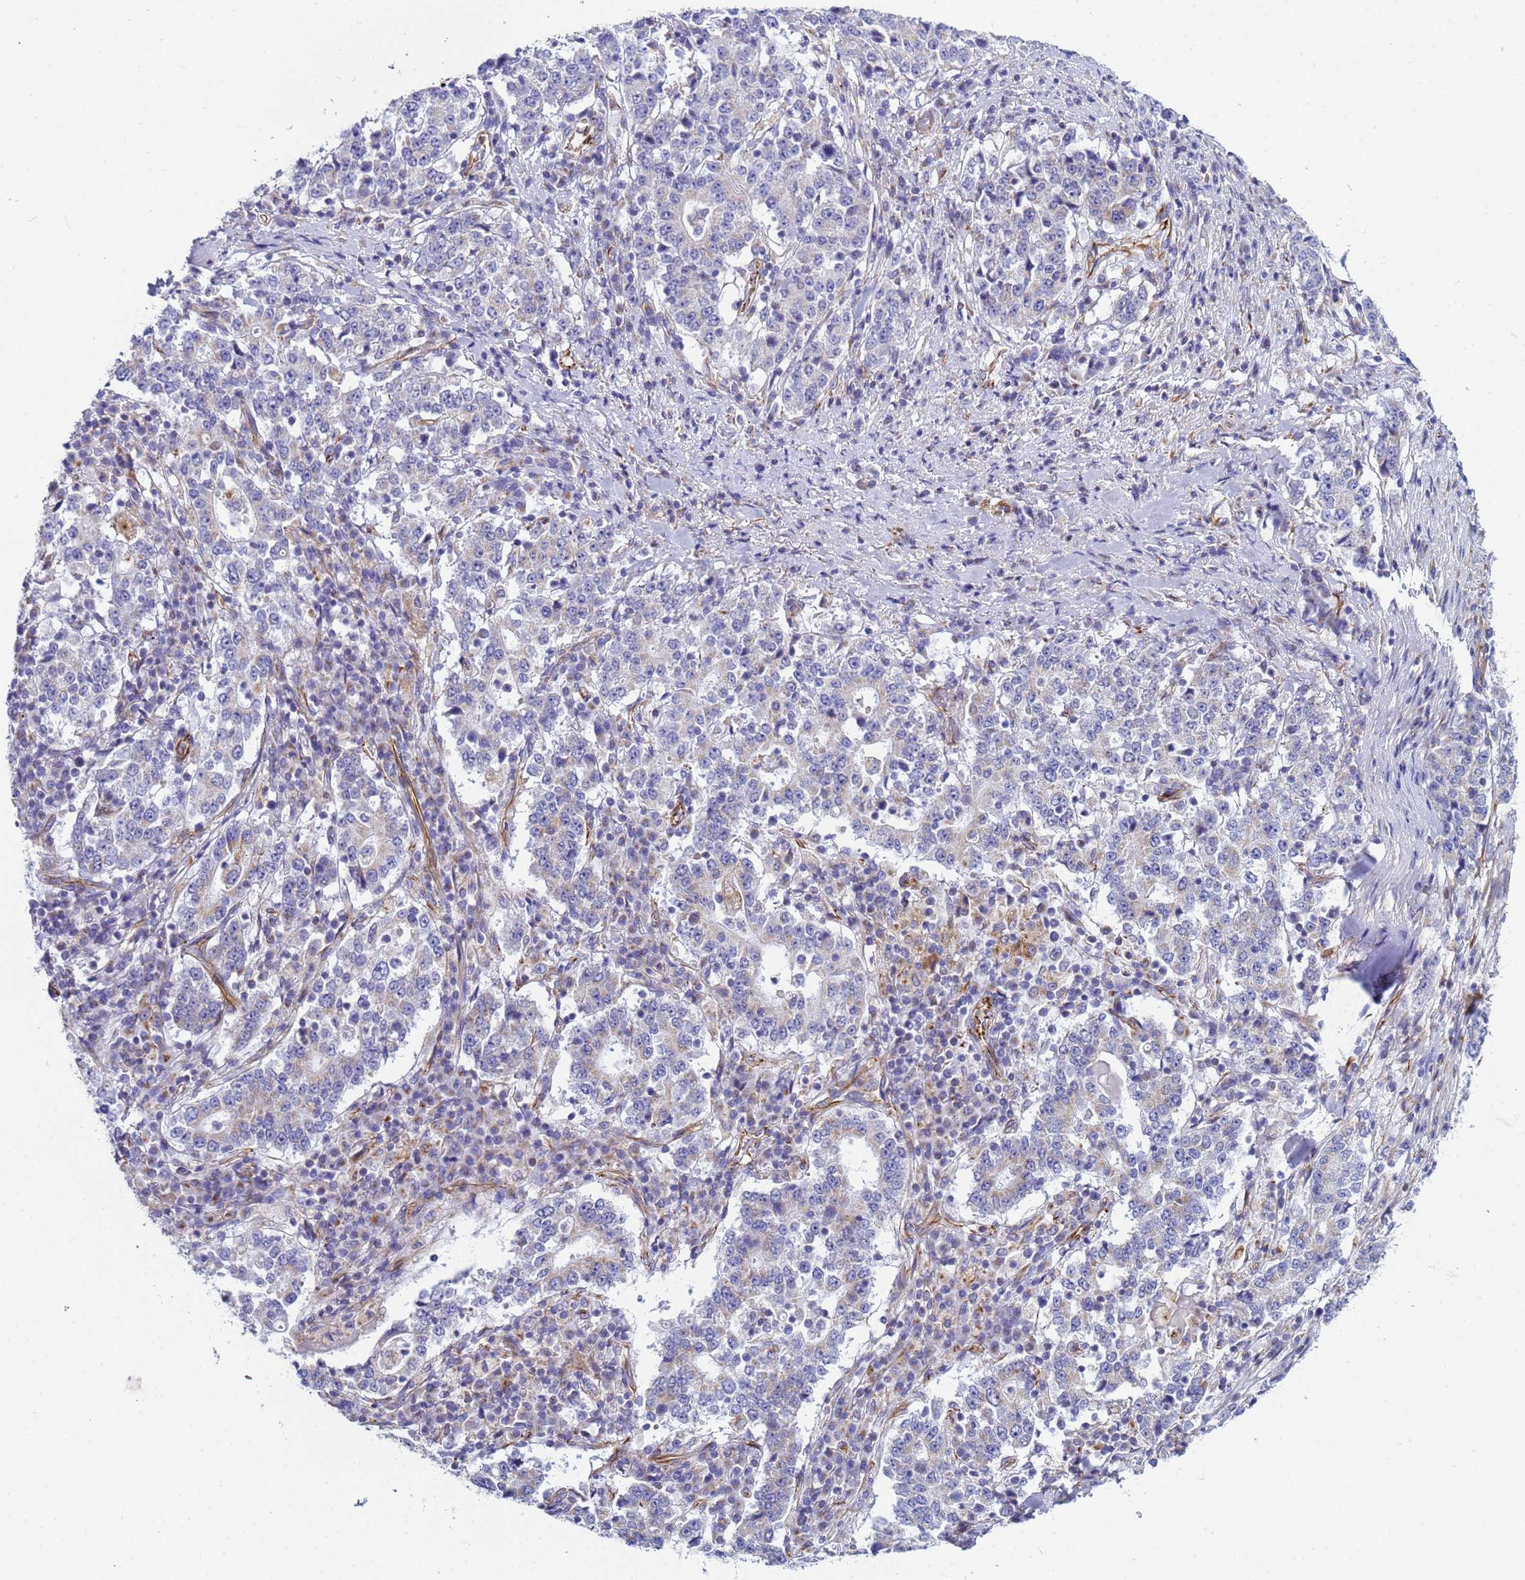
{"staining": {"intensity": "negative", "quantity": "none", "location": "none"}, "tissue": "stomach cancer", "cell_type": "Tumor cells", "image_type": "cancer", "snomed": [{"axis": "morphology", "description": "Adenocarcinoma, NOS"}, {"axis": "topography", "description": "Stomach"}], "caption": "There is no significant positivity in tumor cells of adenocarcinoma (stomach).", "gene": "UBXN2B", "patient": {"sex": "male", "age": 59}}